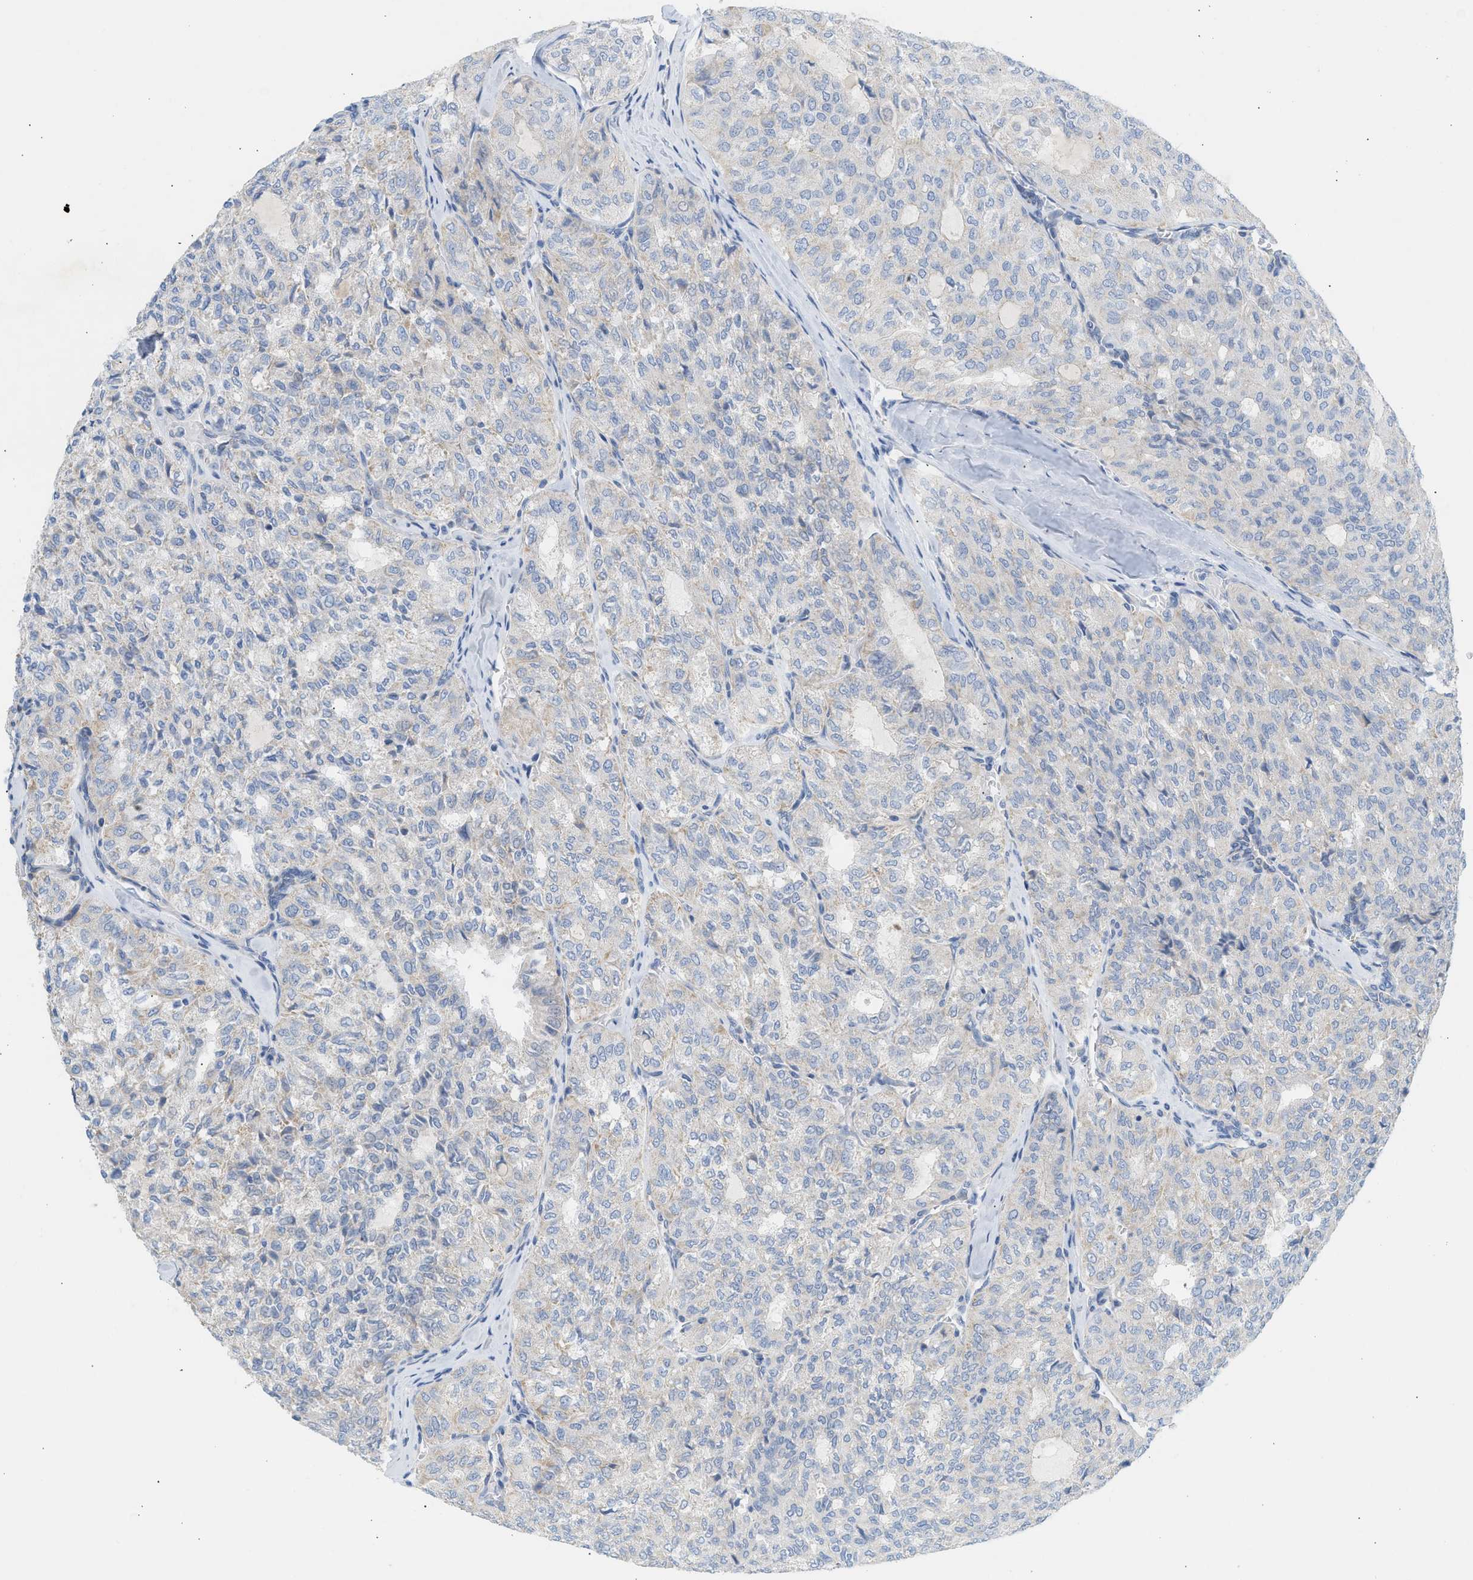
{"staining": {"intensity": "weak", "quantity": "<25%", "location": "cytoplasmic/membranous"}, "tissue": "thyroid cancer", "cell_type": "Tumor cells", "image_type": "cancer", "snomed": [{"axis": "morphology", "description": "Follicular adenoma carcinoma, NOS"}, {"axis": "topography", "description": "Thyroid gland"}], "caption": "This is an immunohistochemistry (IHC) photomicrograph of follicular adenoma carcinoma (thyroid). There is no expression in tumor cells.", "gene": "NDUFS8", "patient": {"sex": "male", "age": 75}}